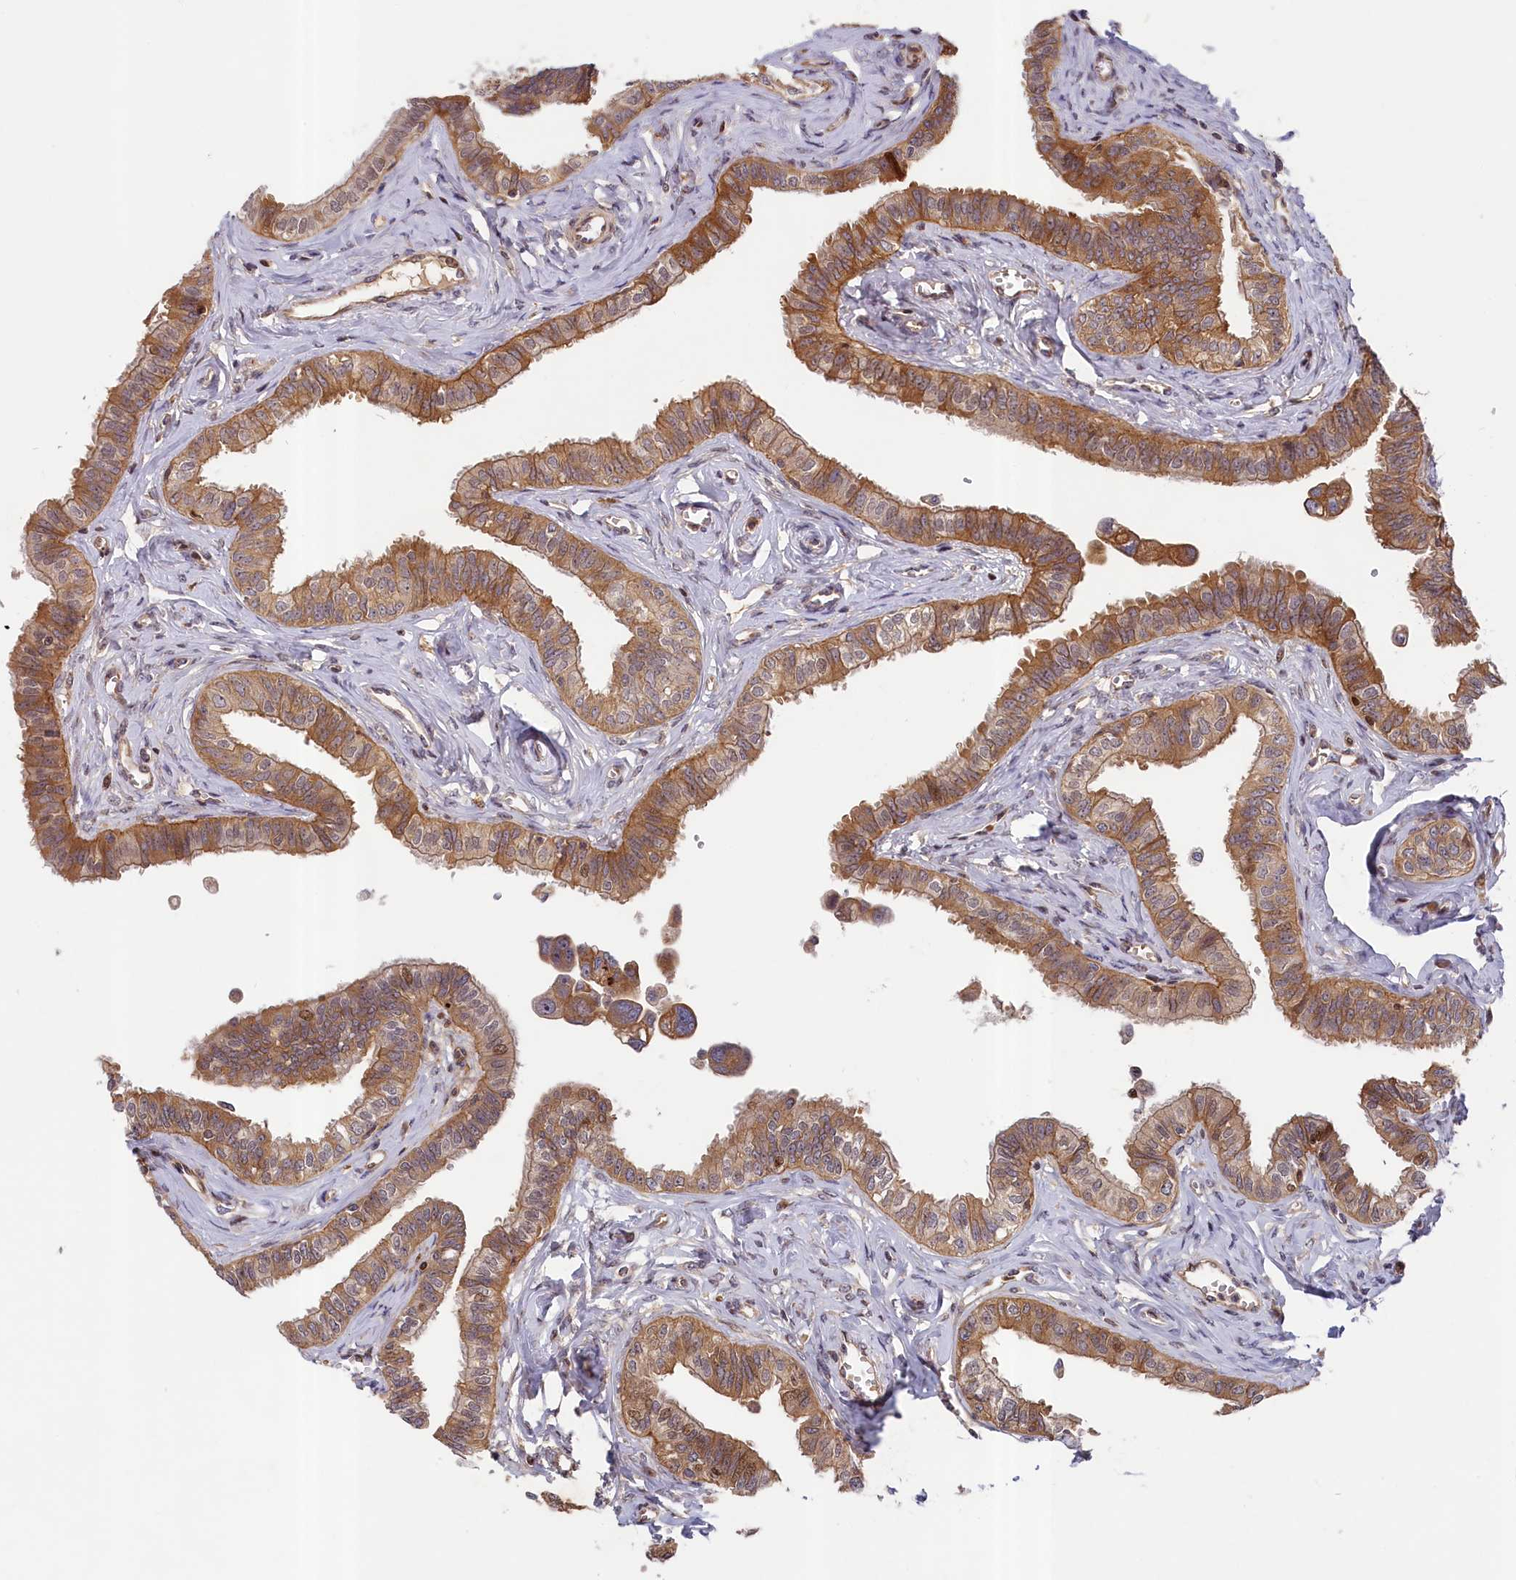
{"staining": {"intensity": "moderate", "quantity": ">75%", "location": "cytoplasmic/membranous"}, "tissue": "fallopian tube", "cell_type": "Glandular cells", "image_type": "normal", "snomed": [{"axis": "morphology", "description": "Normal tissue, NOS"}, {"axis": "morphology", "description": "Carcinoma, NOS"}, {"axis": "topography", "description": "Fallopian tube"}, {"axis": "topography", "description": "Ovary"}], "caption": "This image demonstrates IHC staining of unremarkable fallopian tube, with medium moderate cytoplasmic/membranous positivity in about >75% of glandular cells.", "gene": "CEP44", "patient": {"sex": "female", "age": 59}}